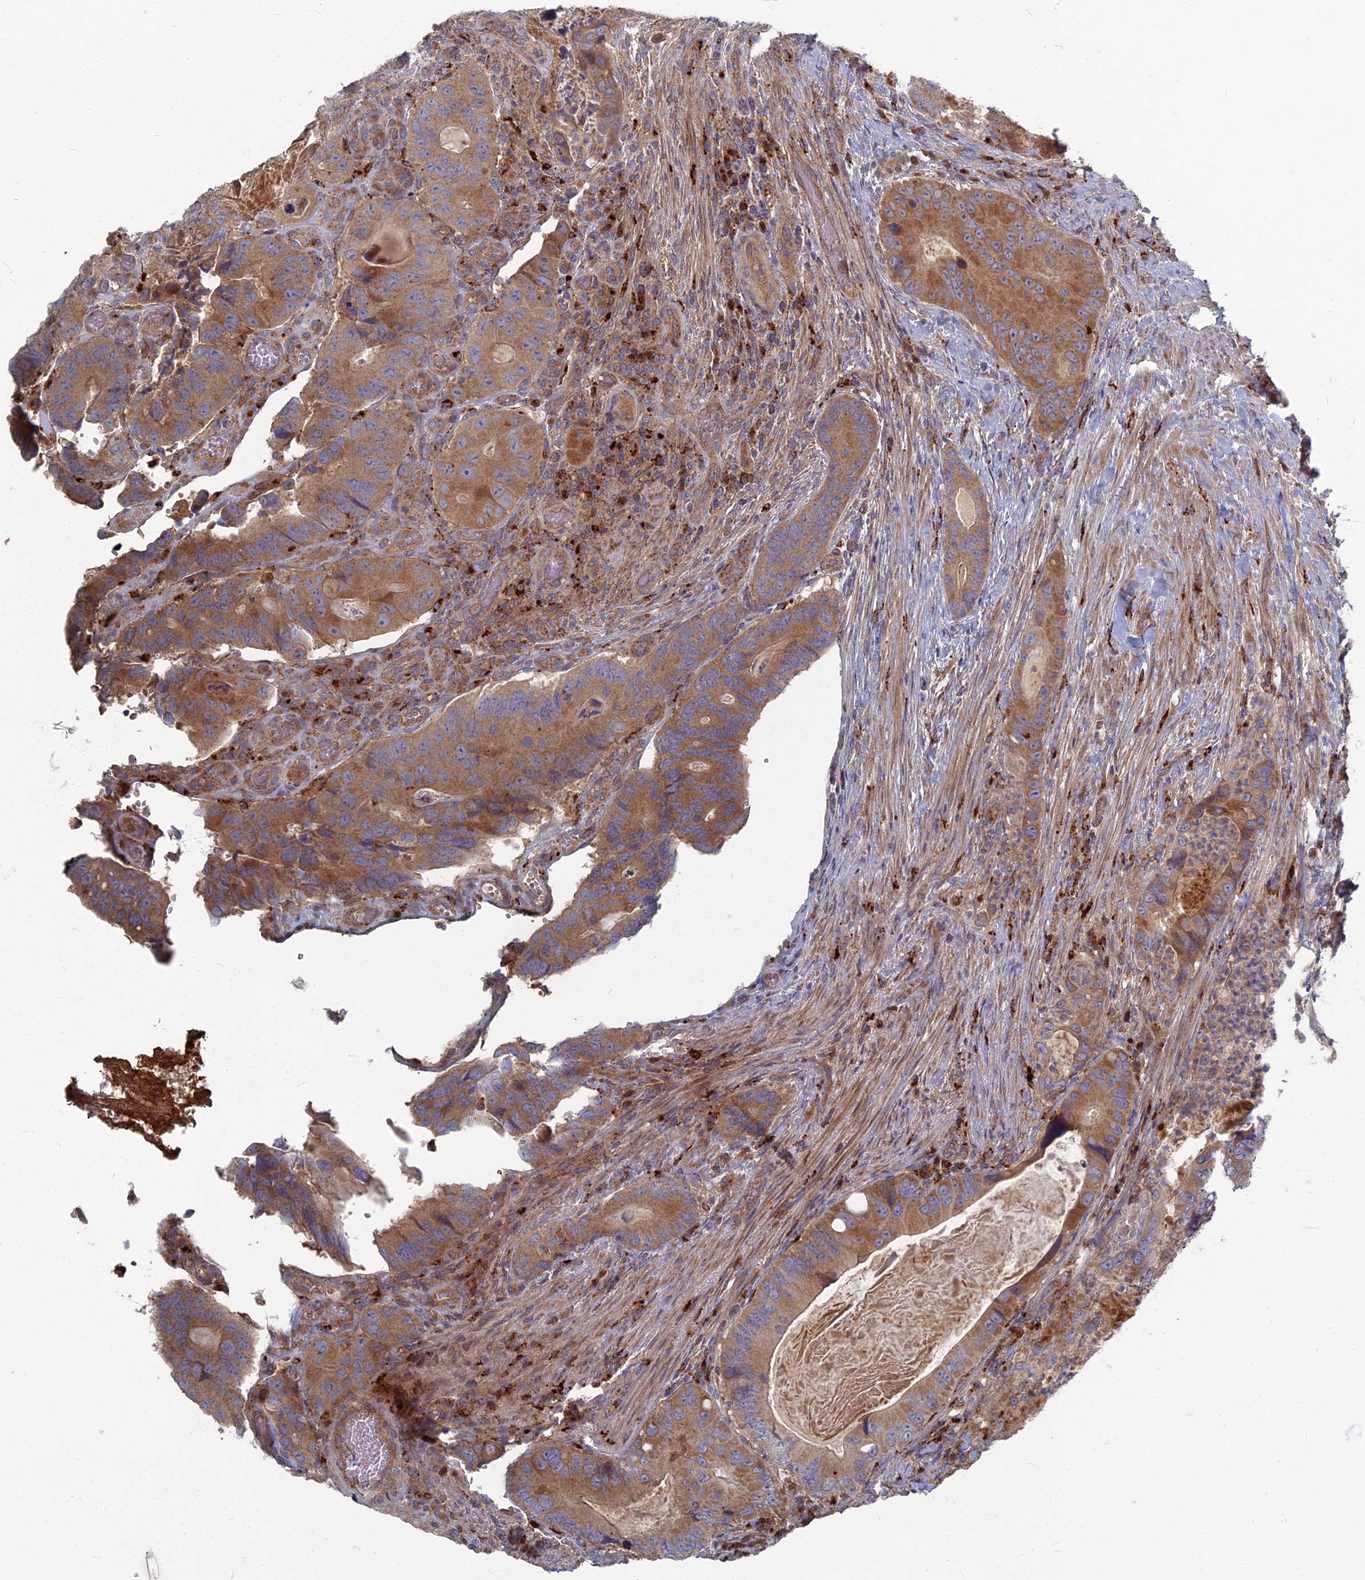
{"staining": {"intensity": "moderate", "quantity": ">75%", "location": "cytoplasmic/membranous"}, "tissue": "colorectal cancer", "cell_type": "Tumor cells", "image_type": "cancer", "snomed": [{"axis": "morphology", "description": "Adenocarcinoma, NOS"}, {"axis": "topography", "description": "Colon"}], "caption": "Immunohistochemistry of human adenocarcinoma (colorectal) shows medium levels of moderate cytoplasmic/membranous staining in approximately >75% of tumor cells.", "gene": "PPCDC", "patient": {"sex": "male", "age": 84}}